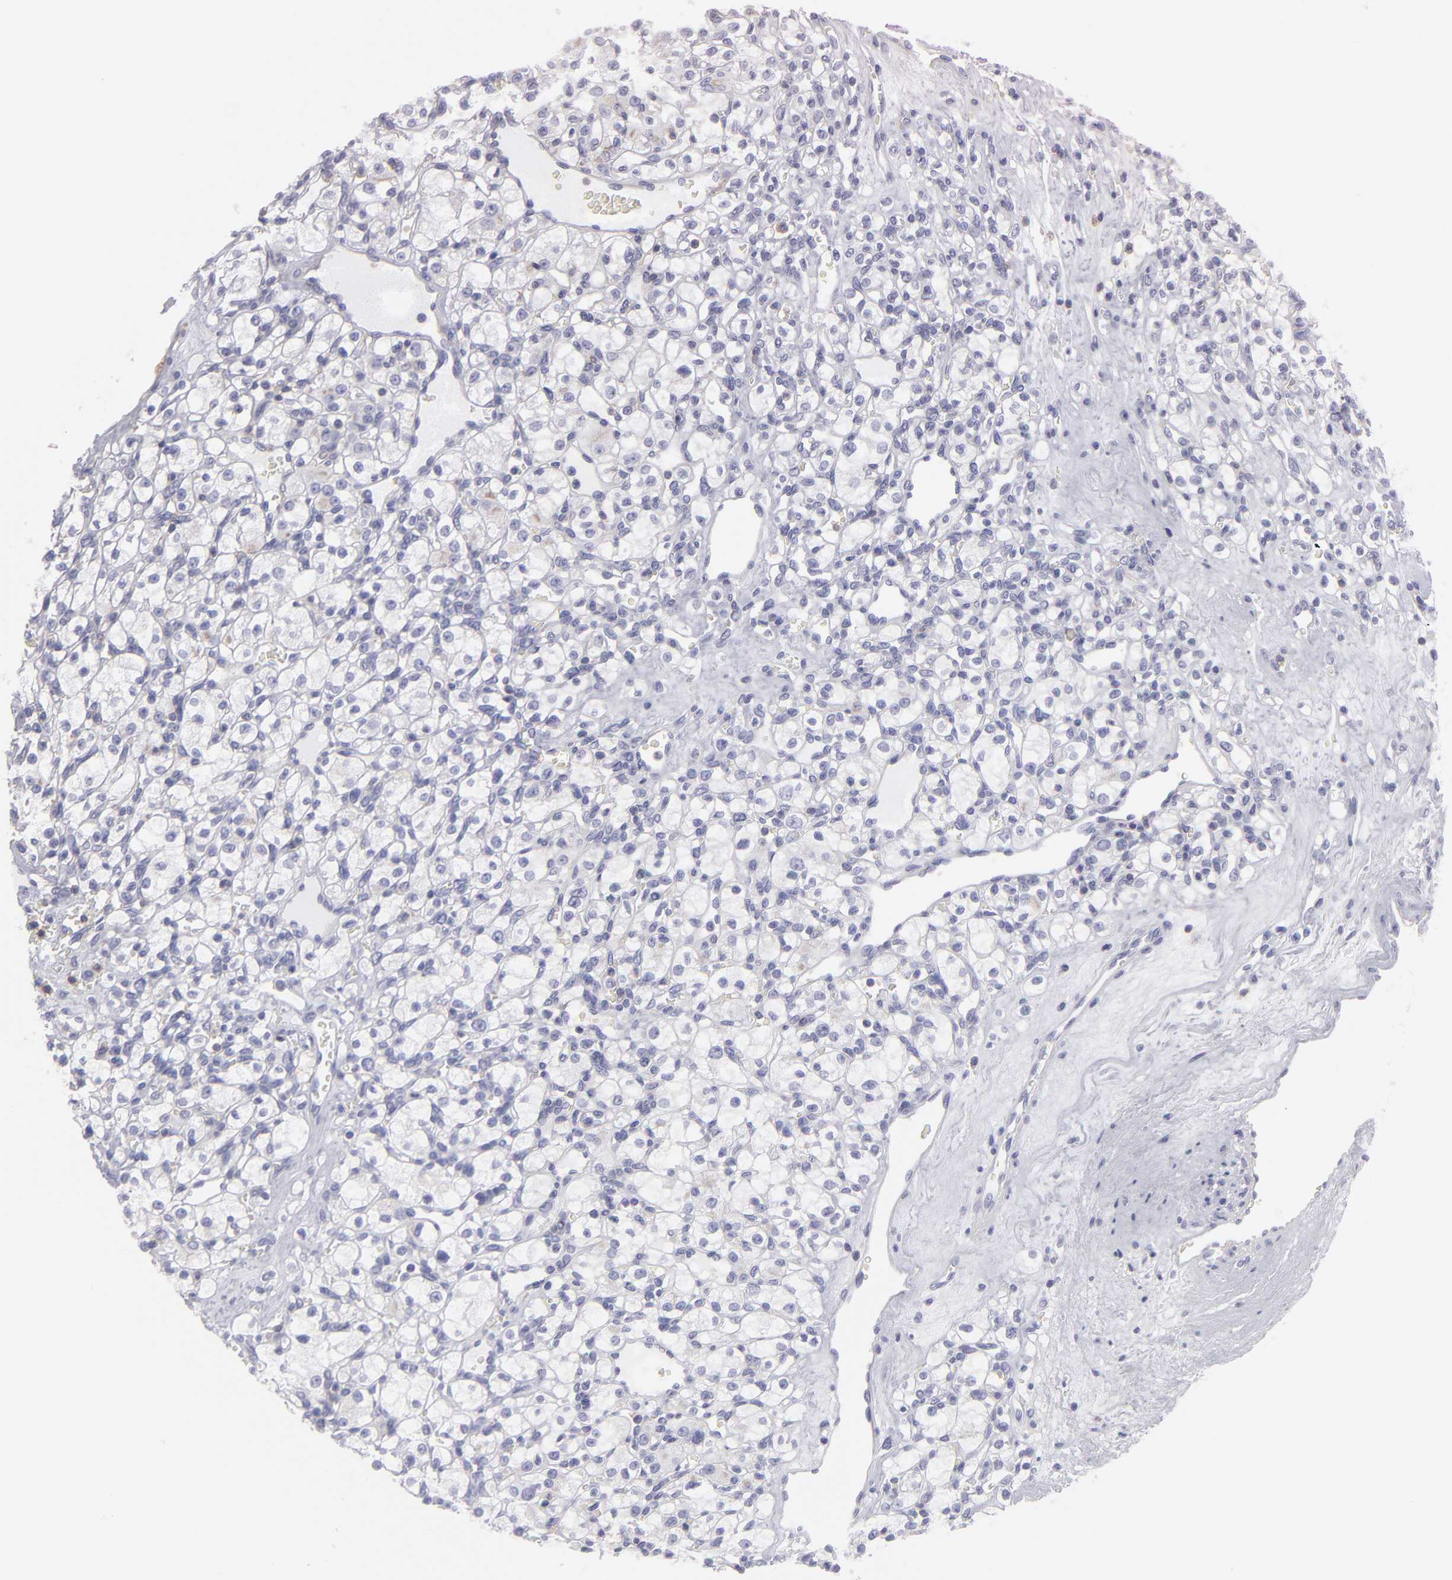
{"staining": {"intensity": "weak", "quantity": "<25%", "location": "cytoplasmic/membranous"}, "tissue": "renal cancer", "cell_type": "Tumor cells", "image_type": "cancer", "snomed": [{"axis": "morphology", "description": "Adenocarcinoma, NOS"}, {"axis": "topography", "description": "Kidney"}], "caption": "IHC histopathology image of neoplastic tissue: renal adenocarcinoma stained with DAB (3,3'-diaminobenzidine) reveals no significant protein positivity in tumor cells.", "gene": "ABCB1", "patient": {"sex": "female", "age": 62}}